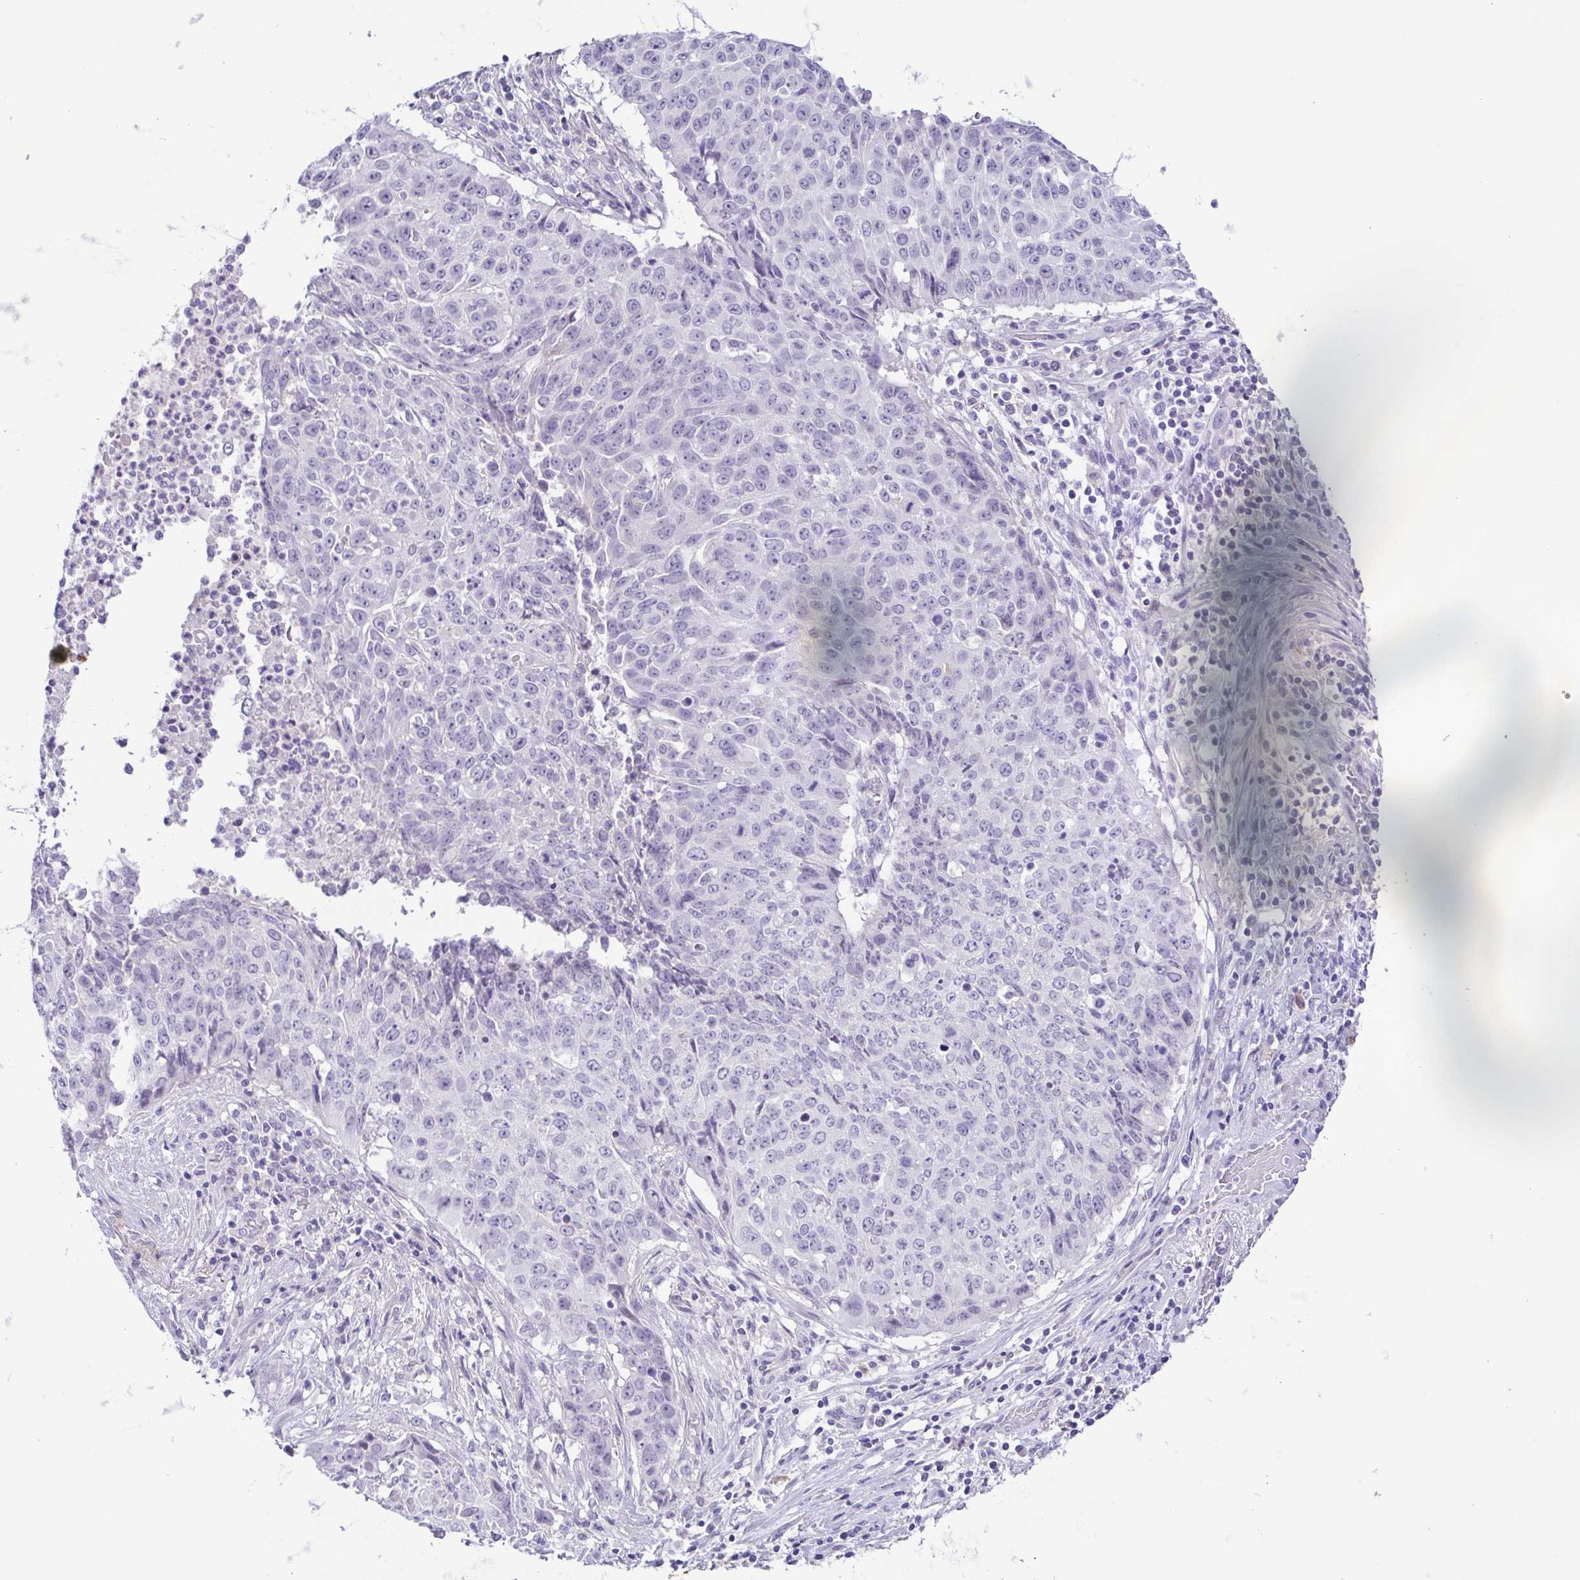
{"staining": {"intensity": "negative", "quantity": "none", "location": "none"}, "tissue": "lung cancer", "cell_type": "Tumor cells", "image_type": "cancer", "snomed": [{"axis": "morphology", "description": "Normal tissue, NOS"}, {"axis": "morphology", "description": "Squamous cell carcinoma, NOS"}, {"axis": "topography", "description": "Bronchus"}, {"axis": "topography", "description": "Lung"}], "caption": "This photomicrograph is of lung cancer stained with IHC to label a protein in brown with the nuclei are counter-stained blue. There is no positivity in tumor cells.", "gene": "TERT", "patient": {"sex": "male", "age": 64}}